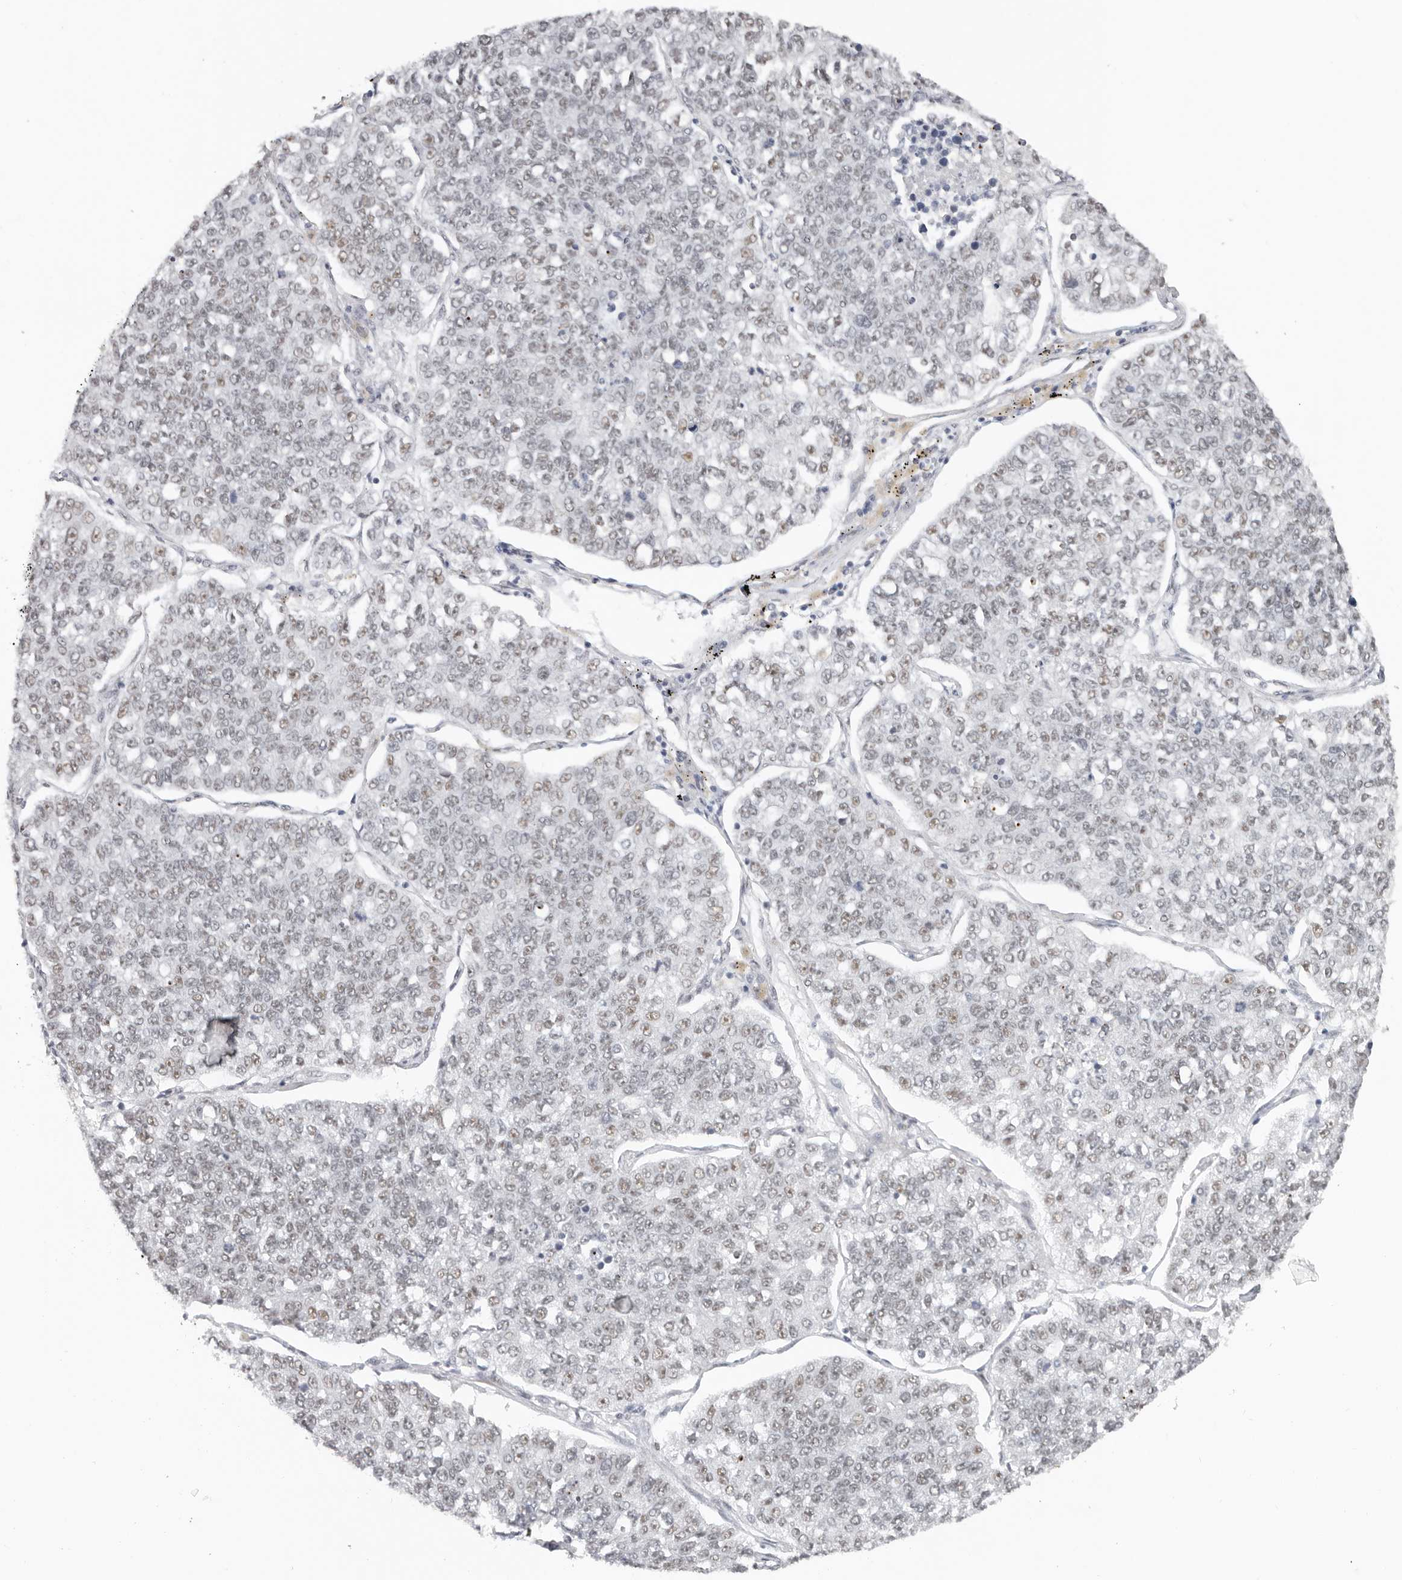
{"staining": {"intensity": "weak", "quantity": "25%-75%", "location": "nuclear"}, "tissue": "lung cancer", "cell_type": "Tumor cells", "image_type": "cancer", "snomed": [{"axis": "morphology", "description": "Adenocarcinoma, NOS"}, {"axis": "topography", "description": "Lung"}], "caption": "DAB (3,3'-diaminobenzidine) immunohistochemical staining of human lung cancer demonstrates weak nuclear protein staining in about 25%-75% of tumor cells. (brown staining indicates protein expression, while blue staining denotes nuclei).", "gene": "LARP7", "patient": {"sex": "male", "age": 49}}